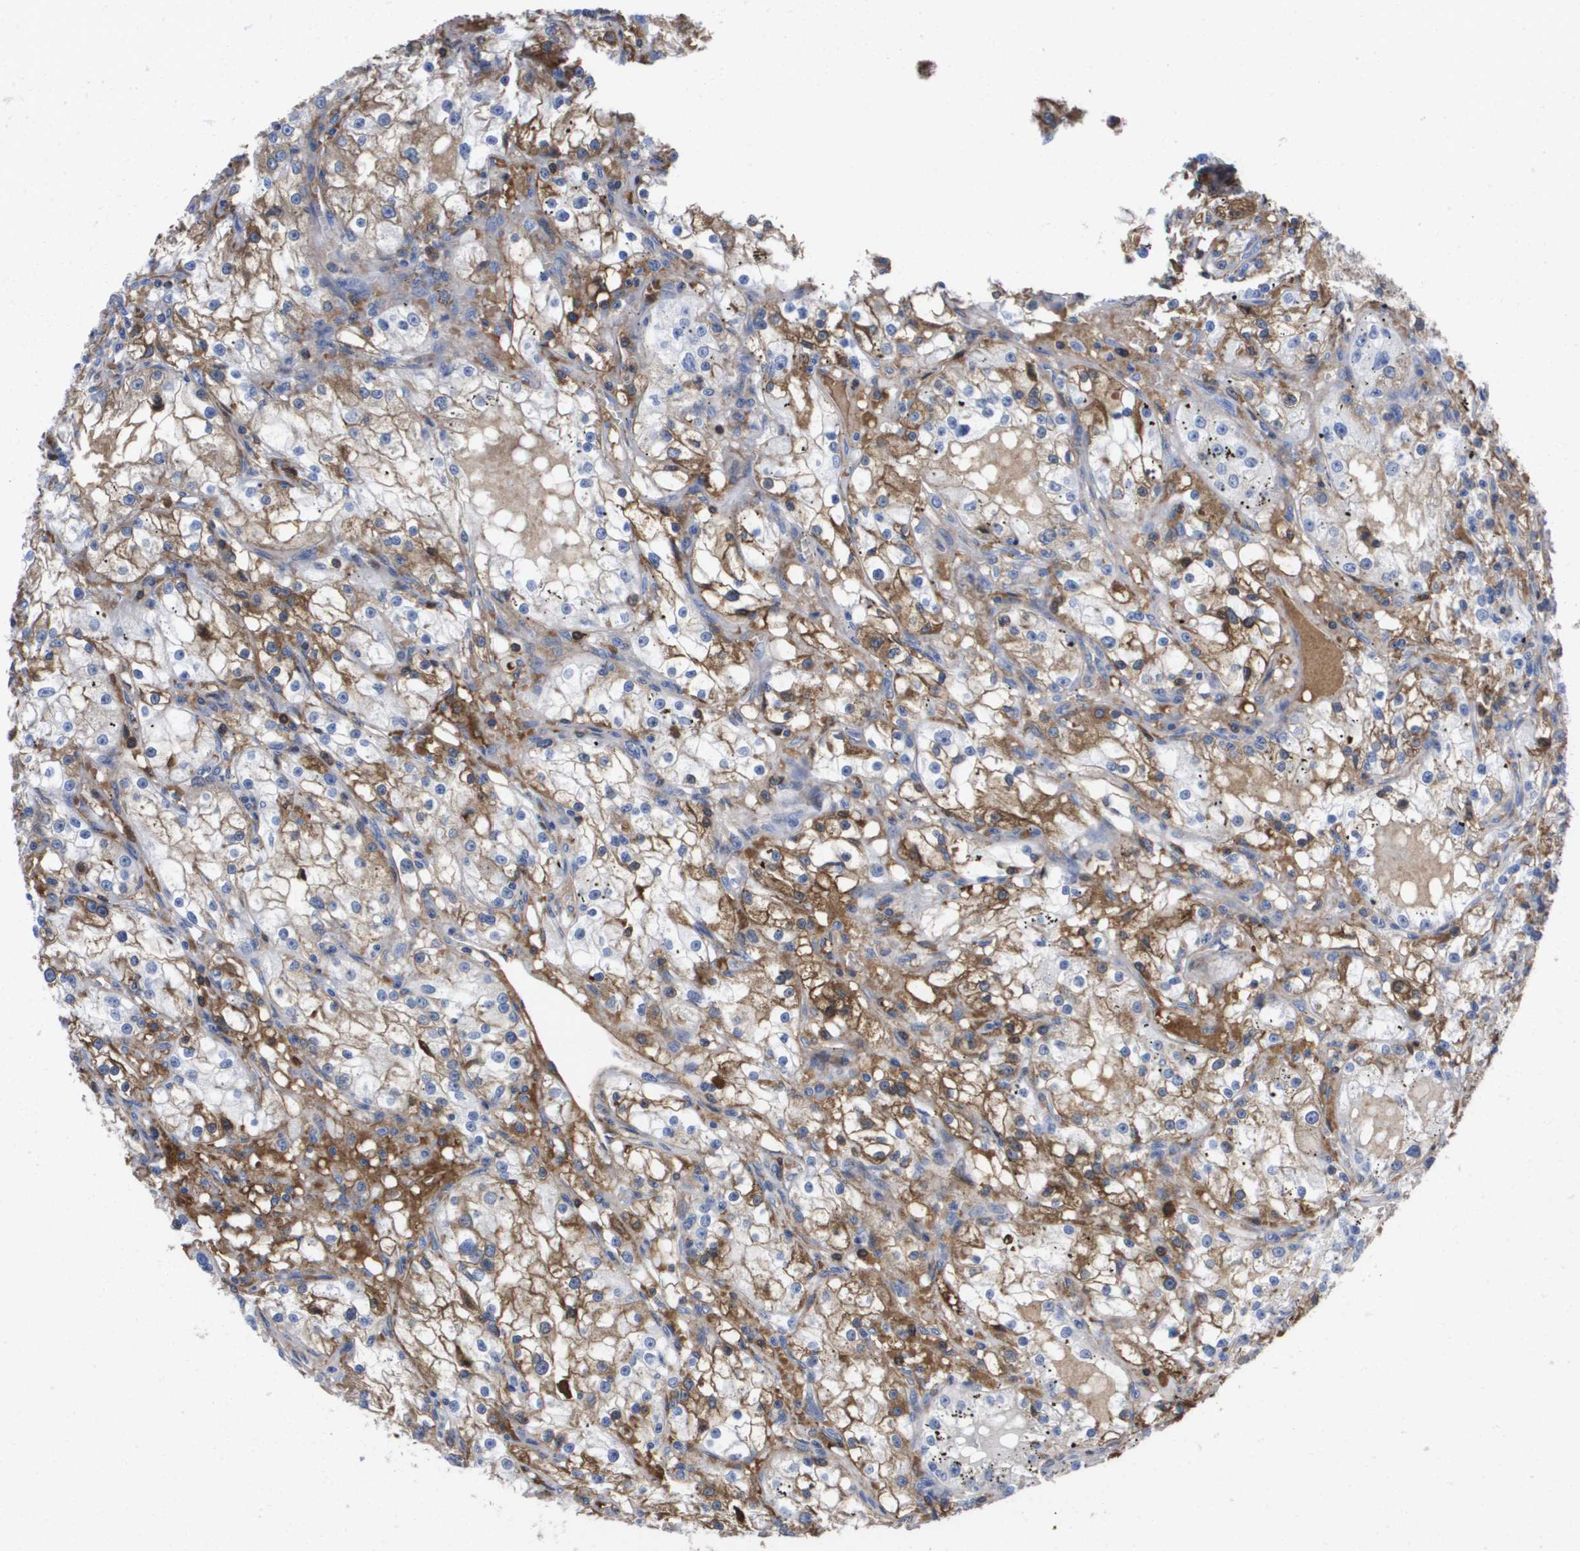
{"staining": {"intensity": "moderate", "quantity": ">75%", "location": "cytoplasmic/membranous"}, "tissue": "renal cancer", "cell_type": "Tumor cells", "image_type": "cancer", "snomed": [{"axis": "morphology", "description": "Adenocarcinoma, NOS"}, {"axis": "topography", "description": "Kidney"}], "caption": "Approximately >75% of tumor cells in human renal cancer display moderate cytoplasmic/membranous protein staining as visualized by brown immunohistochemical staining.", "gene": "SERPINC1", "patient": {"sex": "male", "age": 56}}